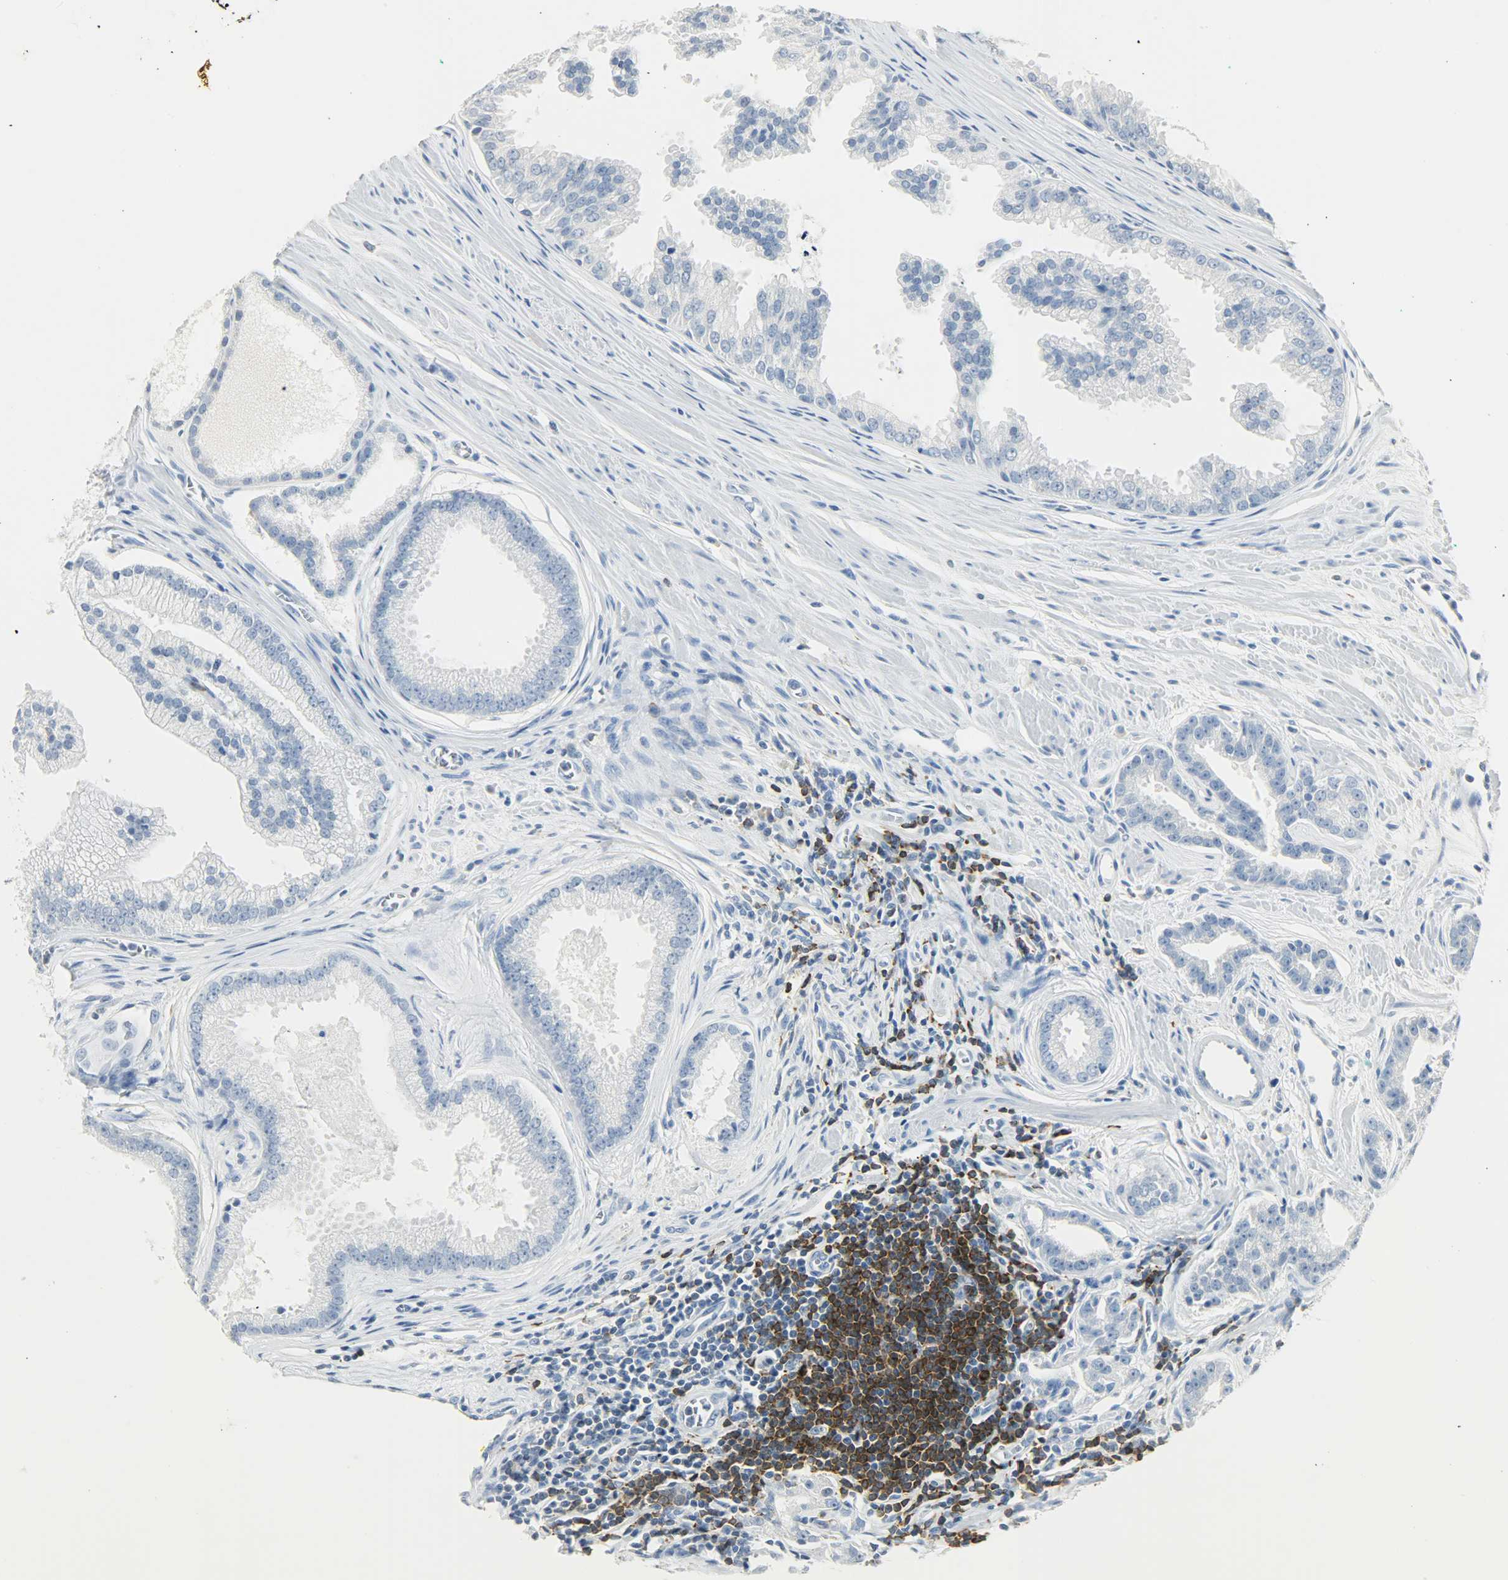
{"staining": {"intensity": "negative", "quantity": "none", "location": "none"}, "tissue": "prostate cancer", "cell_type": "Tumor cells", "image_type": "cancer", "snomed": [{"axis": "morphology", "description": "Adenocarcinoma, High grade"}, {"axis": "topography", "description": "Prostate"}], "caption": "Prostate cancer (adenocarcinoma (high-grade)) stained for a protein using IHC displays no staining tumor cells.", "gene": "PTPN6", "patient": {"sex": "male", "age": 67}}